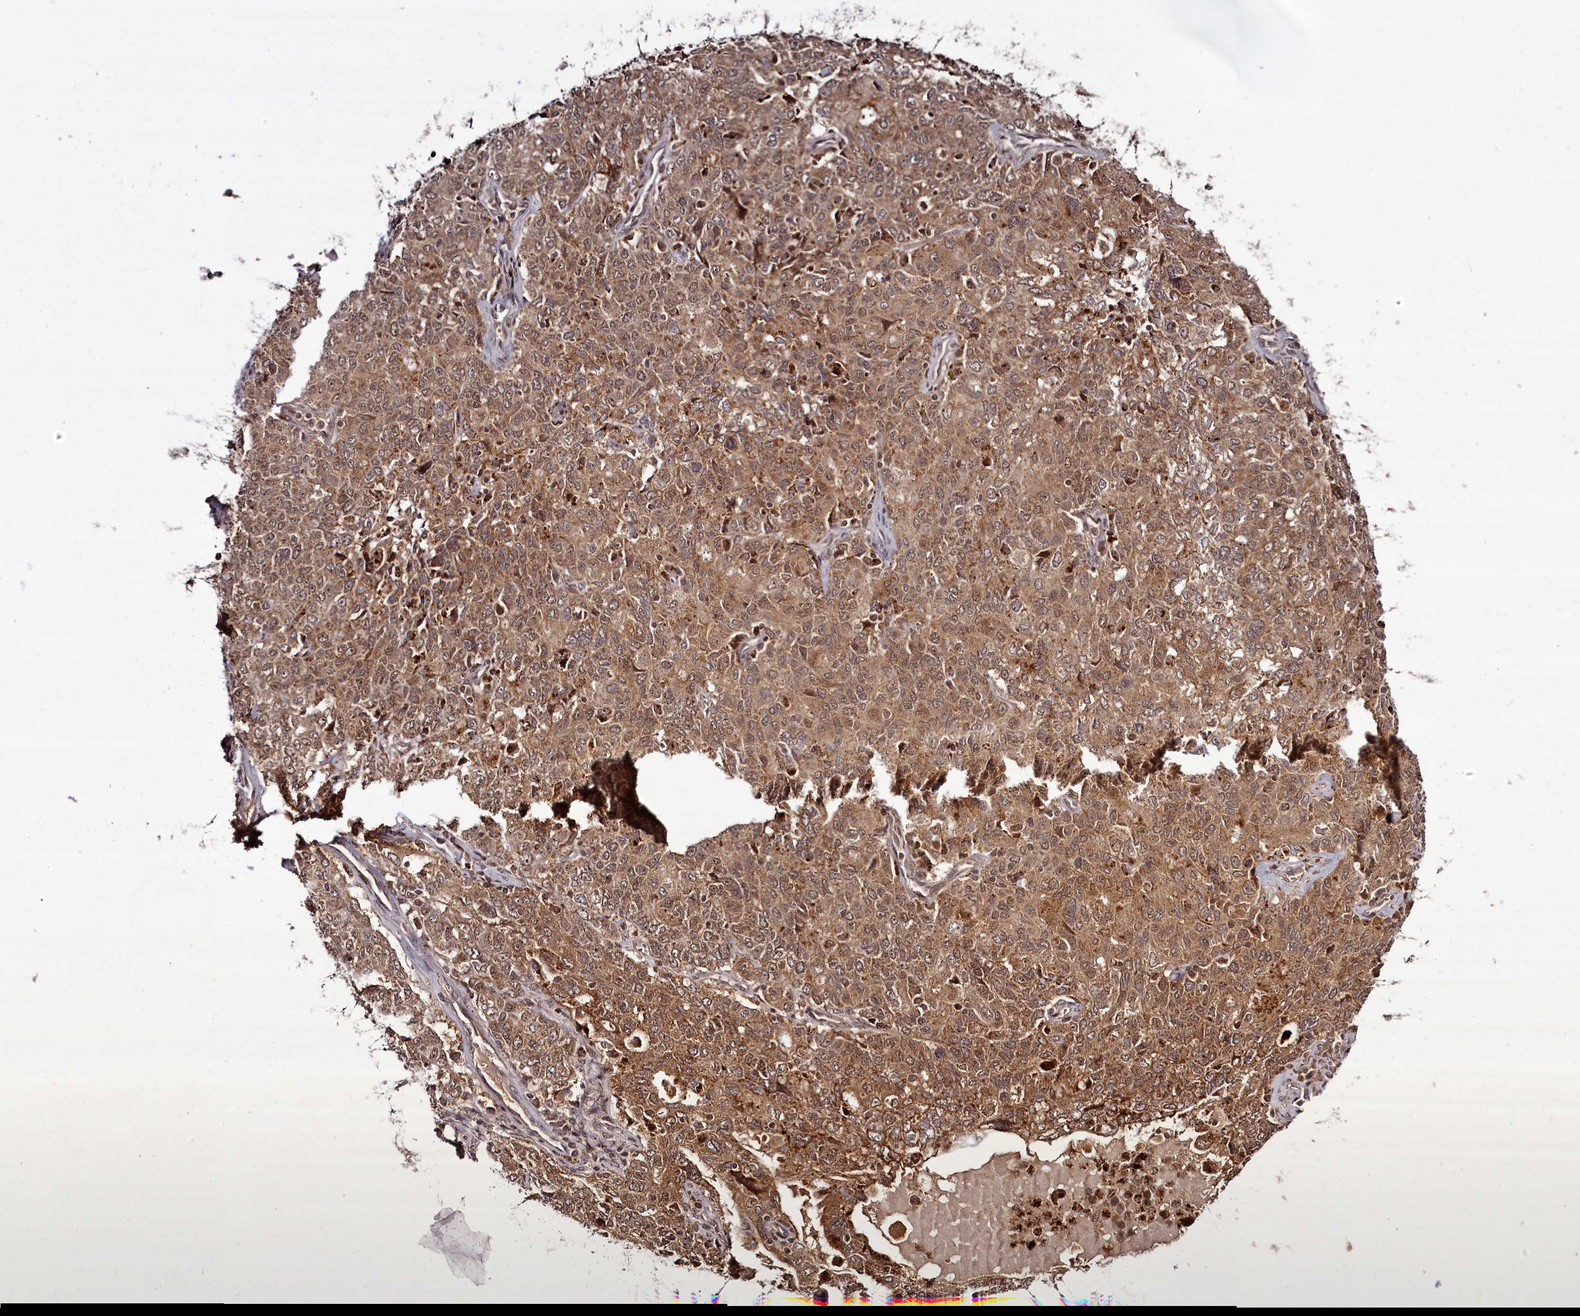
{"staining": {"intensity": "moderate", "quantity": ">75%", "location": "cytoplasmic/membranous,nuclear"}, "tissue": "ovarian cancer", "cell_type": "Tumor cells", "image_type": "cancer", "snomed": [{"axis": "morphology", "description": "Carcinoma, endometroid"}, {"axis": "topography", "description": "Ovary"}], "caption": "Endometroid carcinoma (ovarian) stained for a protein reveals moderate cytoplasmic/membranous and nuclear positivity in tumor cells.", "gene": "PCBP2", "patient": {"sex": "female", "age": 62}}